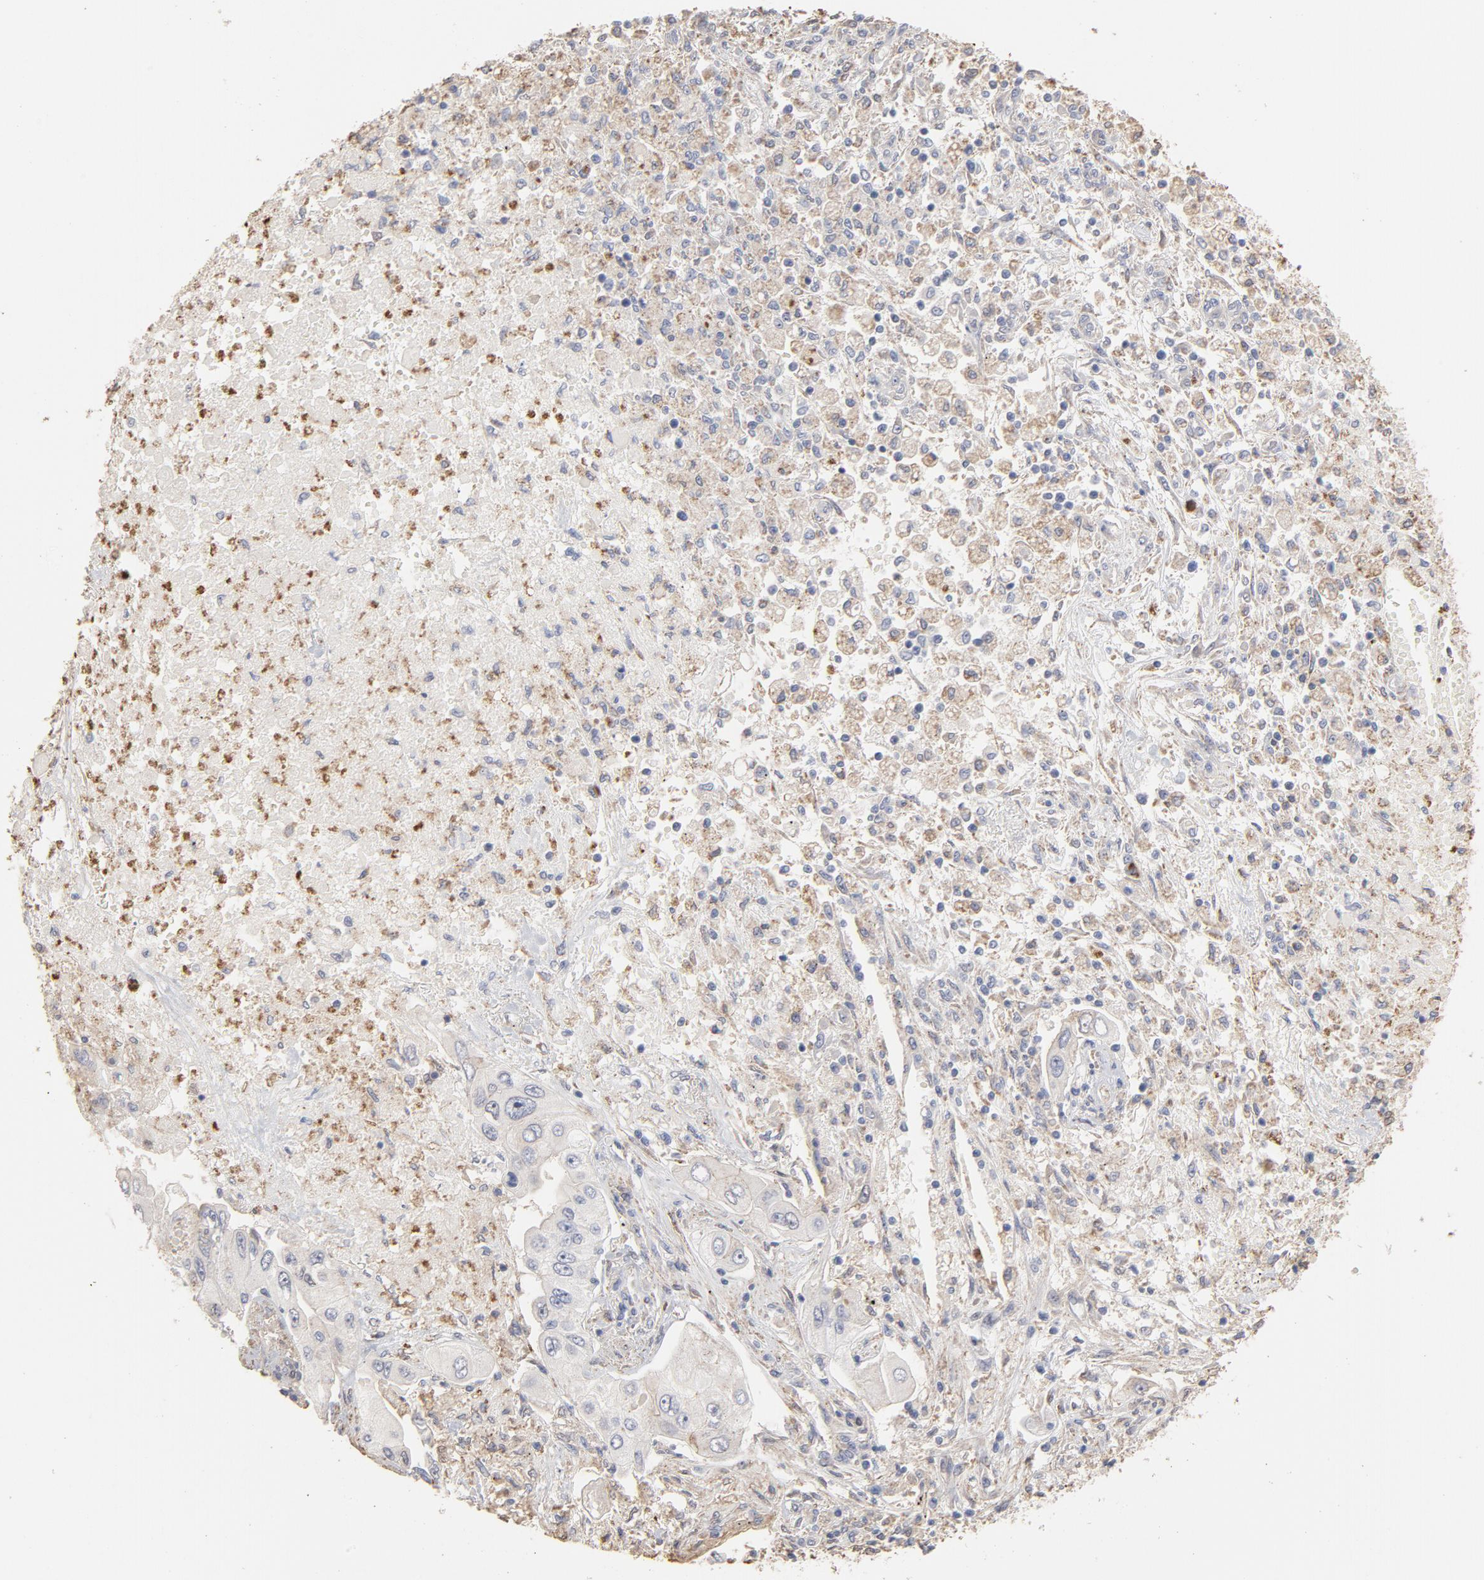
{"staining": {"intensity": "weak", "quantity": "<25%", "location": "cytoplasmic/membranous"}, "tissue": "lung cancer", "cell_type": "Tumor cells", "image_type": "cancer", "snomed": [{"axis": "morphology", "description": "Adenocarcinoma, NOS"}, {"axis": "topography", "description": "Lung"}], "caption": "A high-resolution image shows IHC staining of lung adenocarcinoma, which reveals no significant expression in tumor cells.", "gene": "PNMA1", "patient": {"sex": "male", "age": 84}}